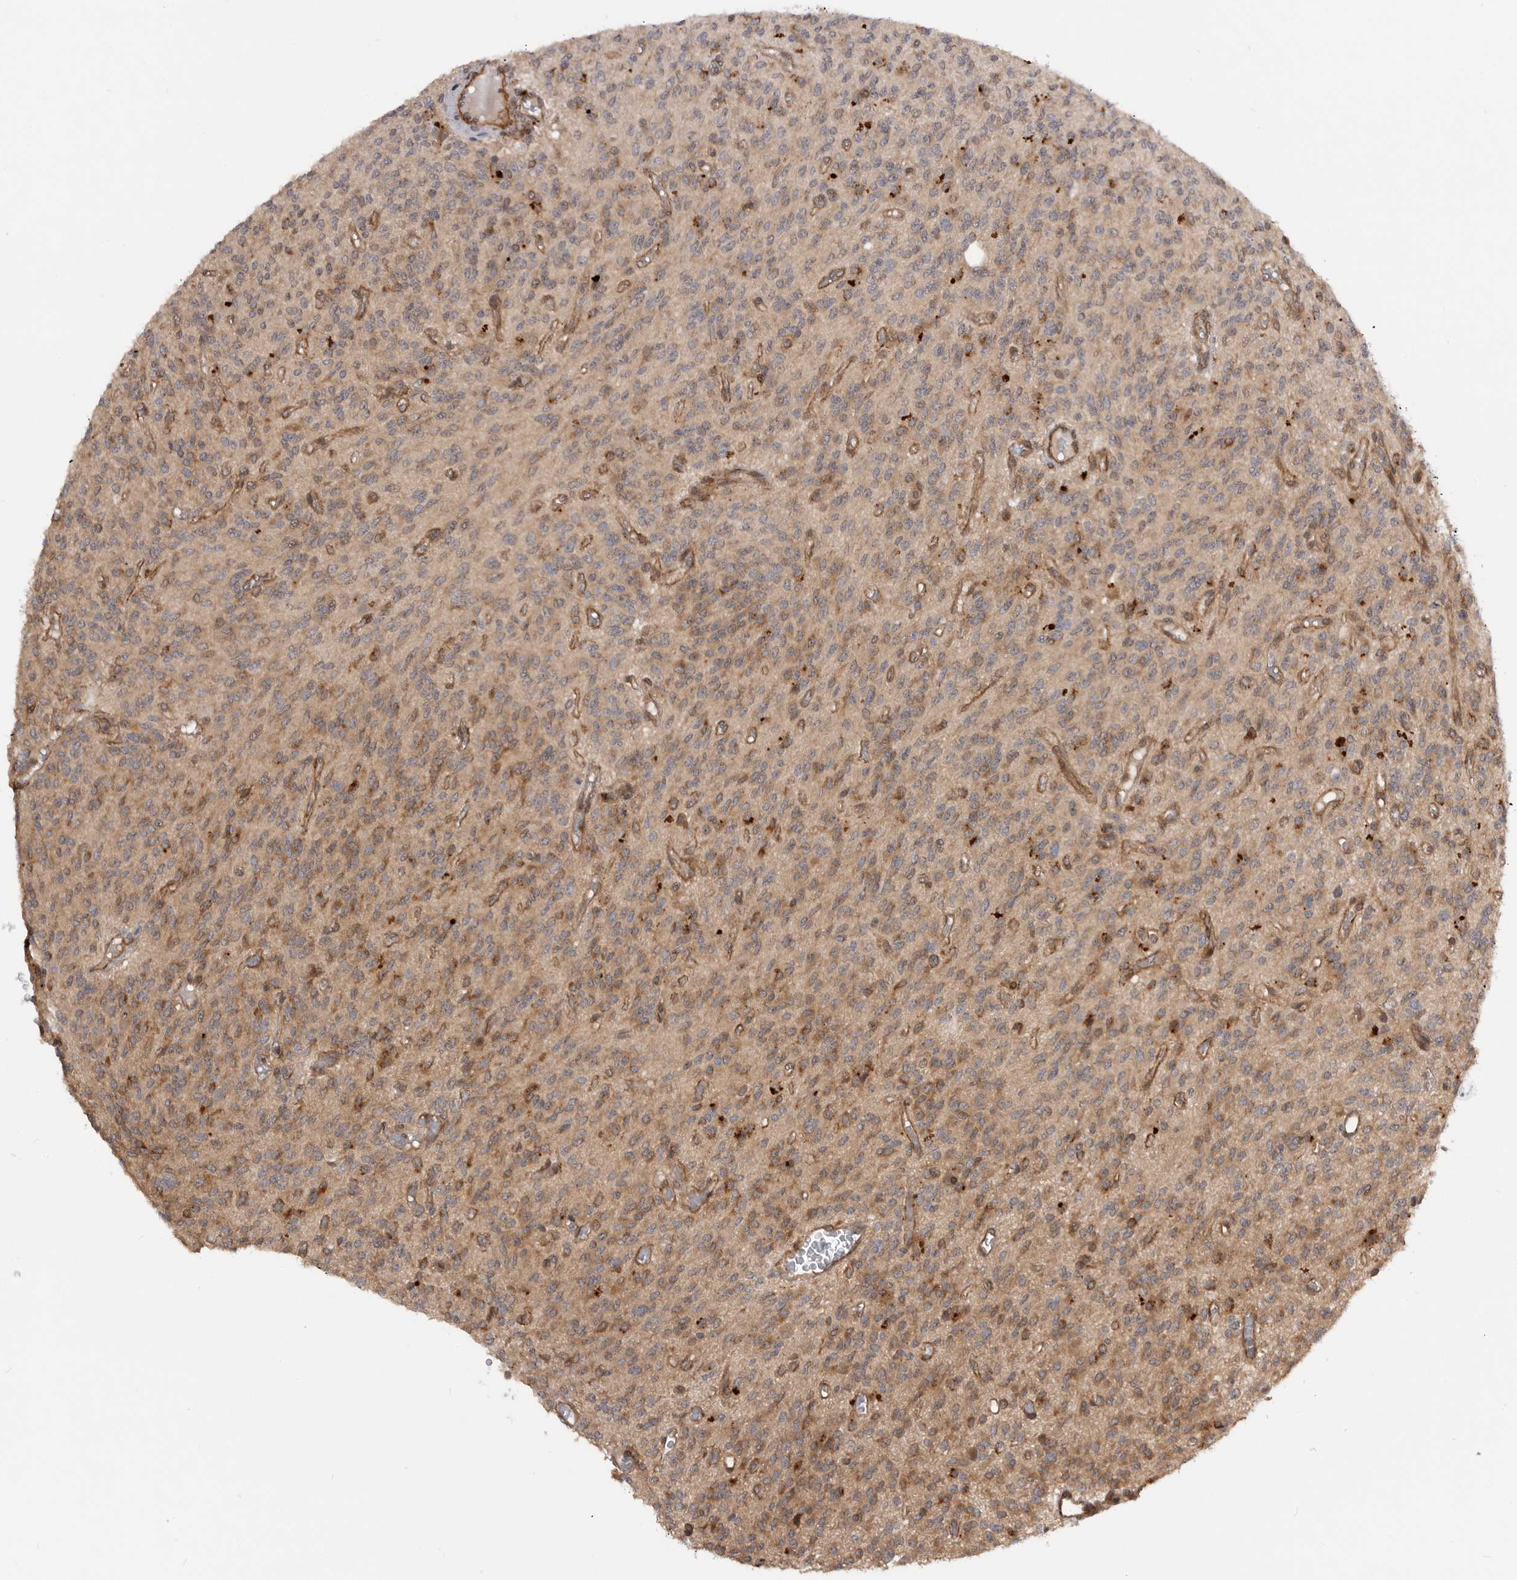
{"staining": {"intensity": "moderate", "quantity": ">75%", "location": "cytoplasmic/membranous"}, "tissue": "glioma", "cell_type": "Tumor cells", "image_type": "cancer", "snomed": [{"axis": "morphology", "description": "Glioma, malignant, High grade"}, {"axis": "topography", "description": "Brain"}], "caption": "Tumor cells demonstrate medium levels of moderate cytoplasmic/membranous expression in about >75% of cells in glioma. Nuclei are stained in blue.", "gene": "TRIM56", "patient": {"sex": "male", "age": 34}}